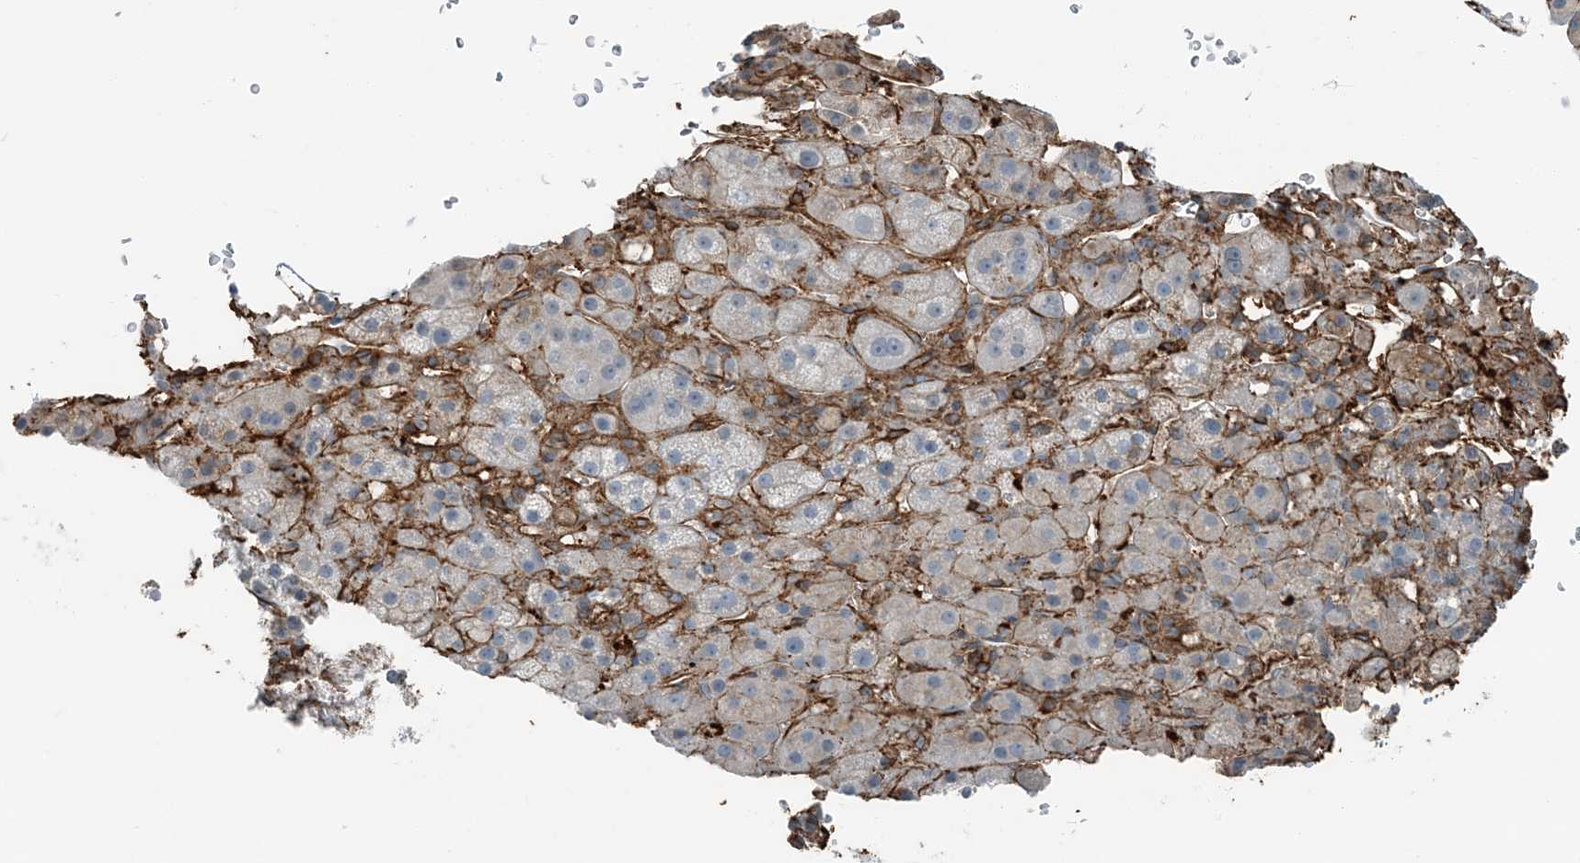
{"staining": {"intensity": "moderate", "quantity": "<25%", "location": "cytoplasmic/membranous"}, "tissue": "adrenal gland", "cell_type": "Glandular cells", "image_type": "normal", "snomed": [{"axis": "morphology", "description": "Normal tissue, NOS"}, {"axis": "topography", "description": "Adrenal gland"}], "caption": "Adrenal gland was stained to show a protein in brown. There is low levels of moderate cytoplasmic/membranous expression in about <25% of glandular cells. (IHC, brightfield microscopy, high magnification).", "gene": "APOBEC3C", "patient": {"sex": "female", "age": 57}}